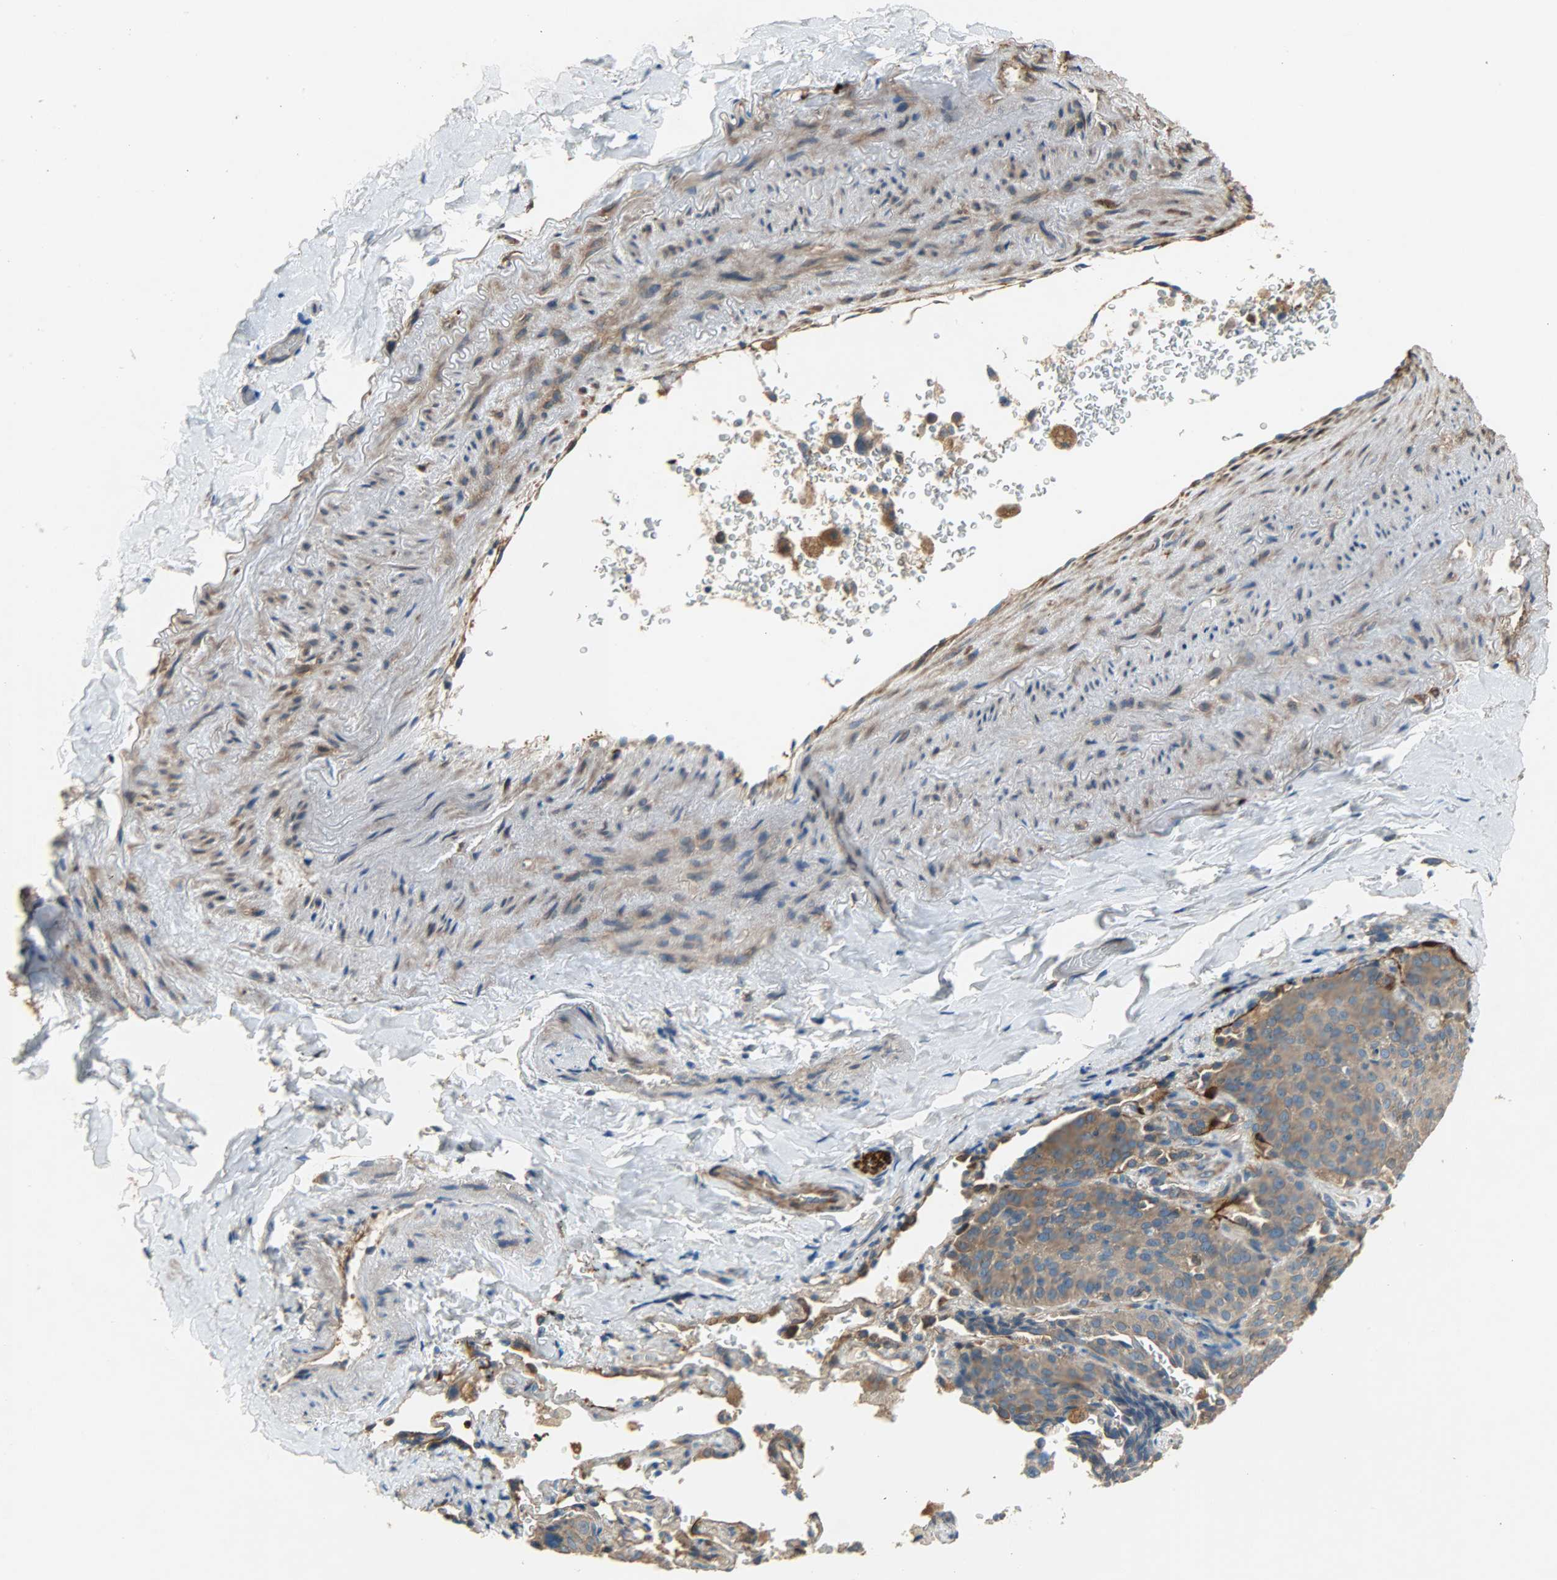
{"staining": {"intensity": "moderate", "quantity": ">75%", "location": "cytoplasmic/membranous"}, "tissue": "lung cancer", "cell_type": "Tumor cells", "image_type": "cancer", "snomed": [{"axis": "morphology", "description": "Squamous cell carcinoma, NOS"}, {"axis": "topography", "description": "Lung"}], "caption": "Lung cancer (squamous cell carcinoma) tissue reveals moderate cytoplasmic/membranous positivity in approximately >75% of tumor cells, visualized by immunohistochemistry.", "gene": "C1orf198", "patient": {"sex": "male", "age": 54}}